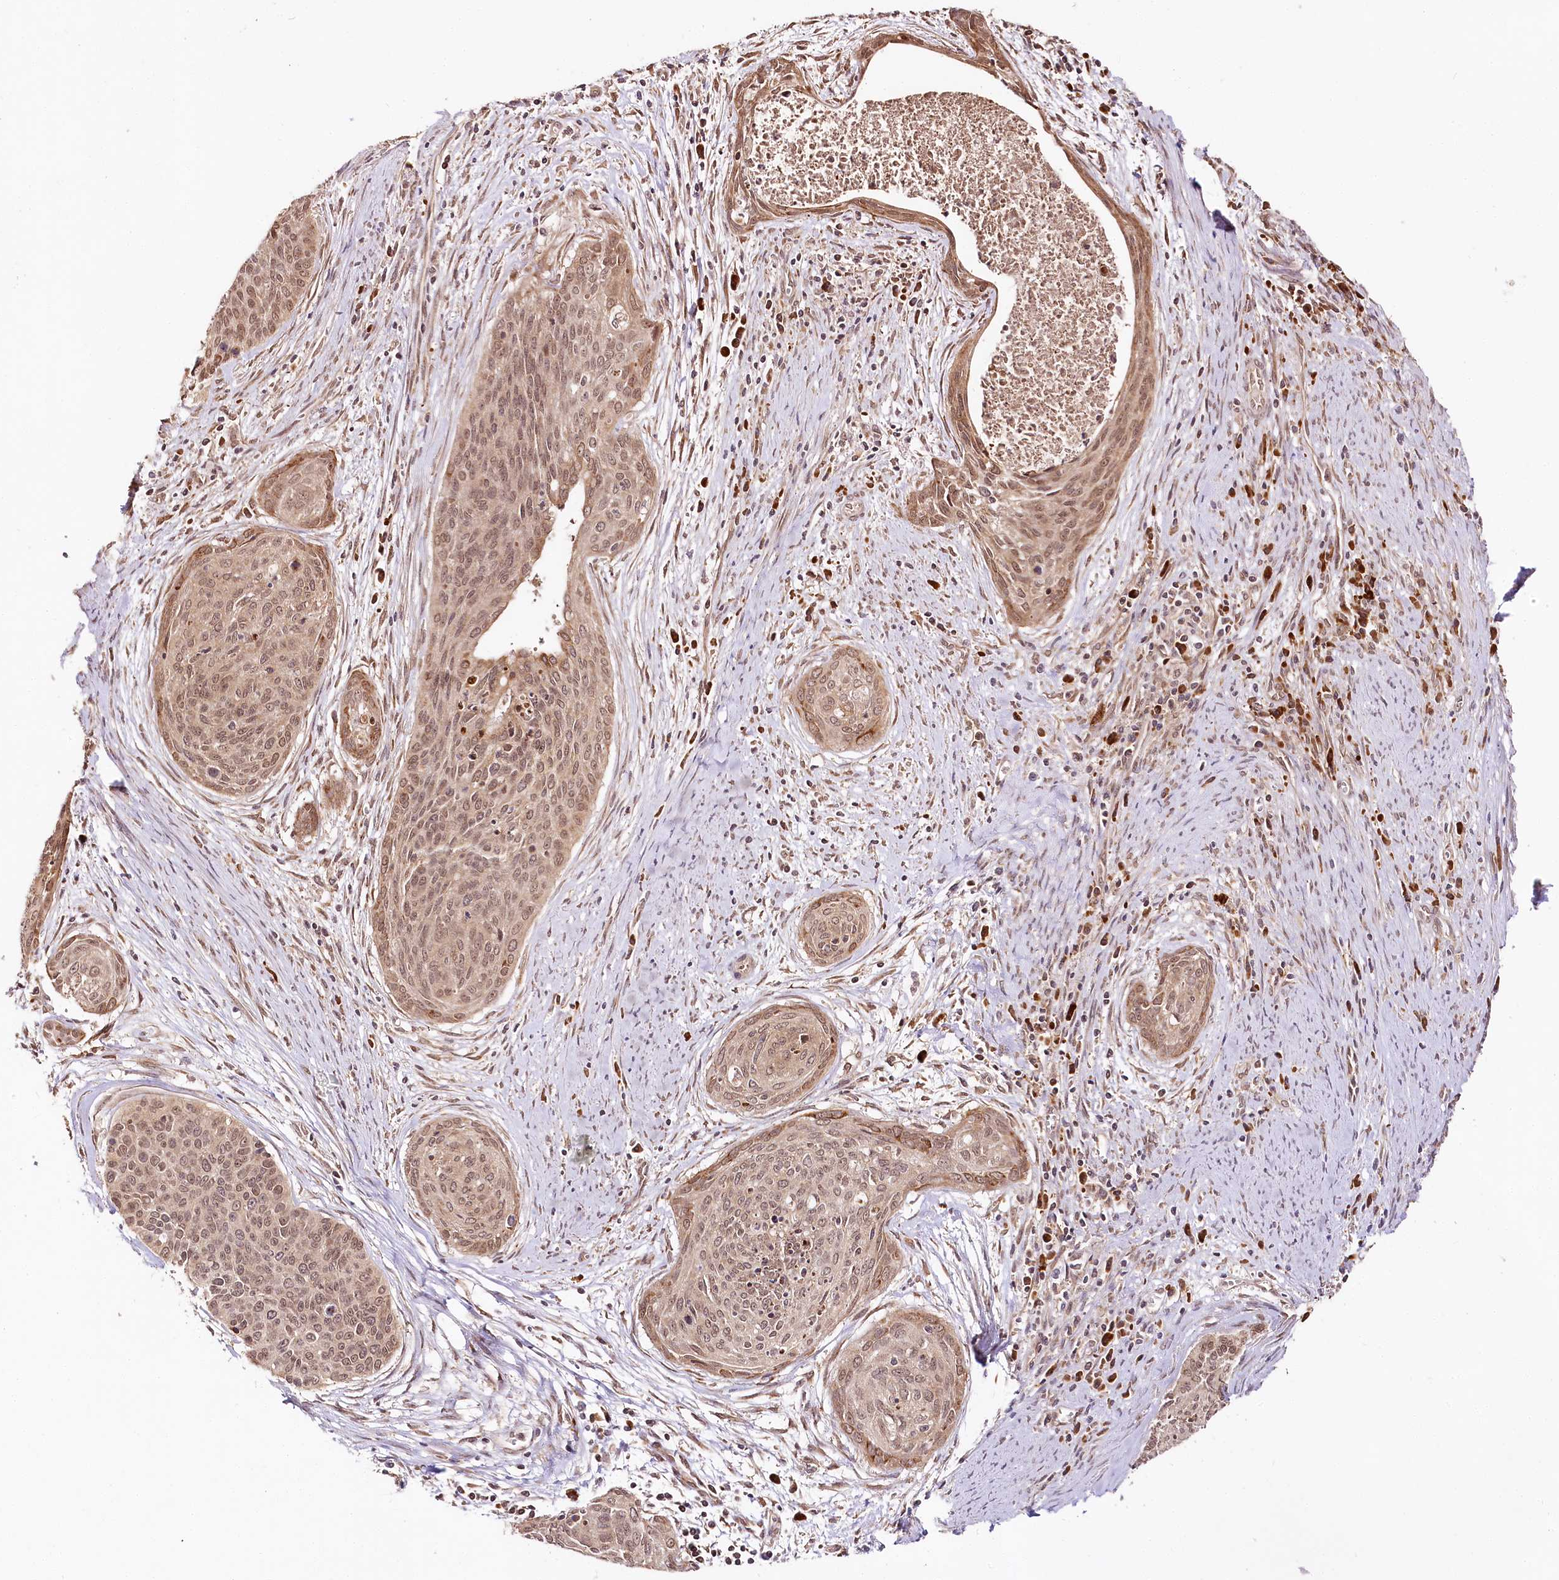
{"staining": {"intensity": "moderate", "quantity": ">75%", "location": "nuclear"}, "tissue": "cervical cancer", "cell_type": "Tumor cells", "image_type": "cancer", "snomed": [{"axis": "morphology", "description": "Squamous cell carcinoma, NOS"}, {"axis": "topography", "description": "Cervix"}], "caption": "Protein staining displays moderate nuclear positivity in about >75% of tumor cells in squamous cell carcinoma (cervical).", "gene": "ENSG00000144785", "patient": {"sex": "female", "age": 55}}